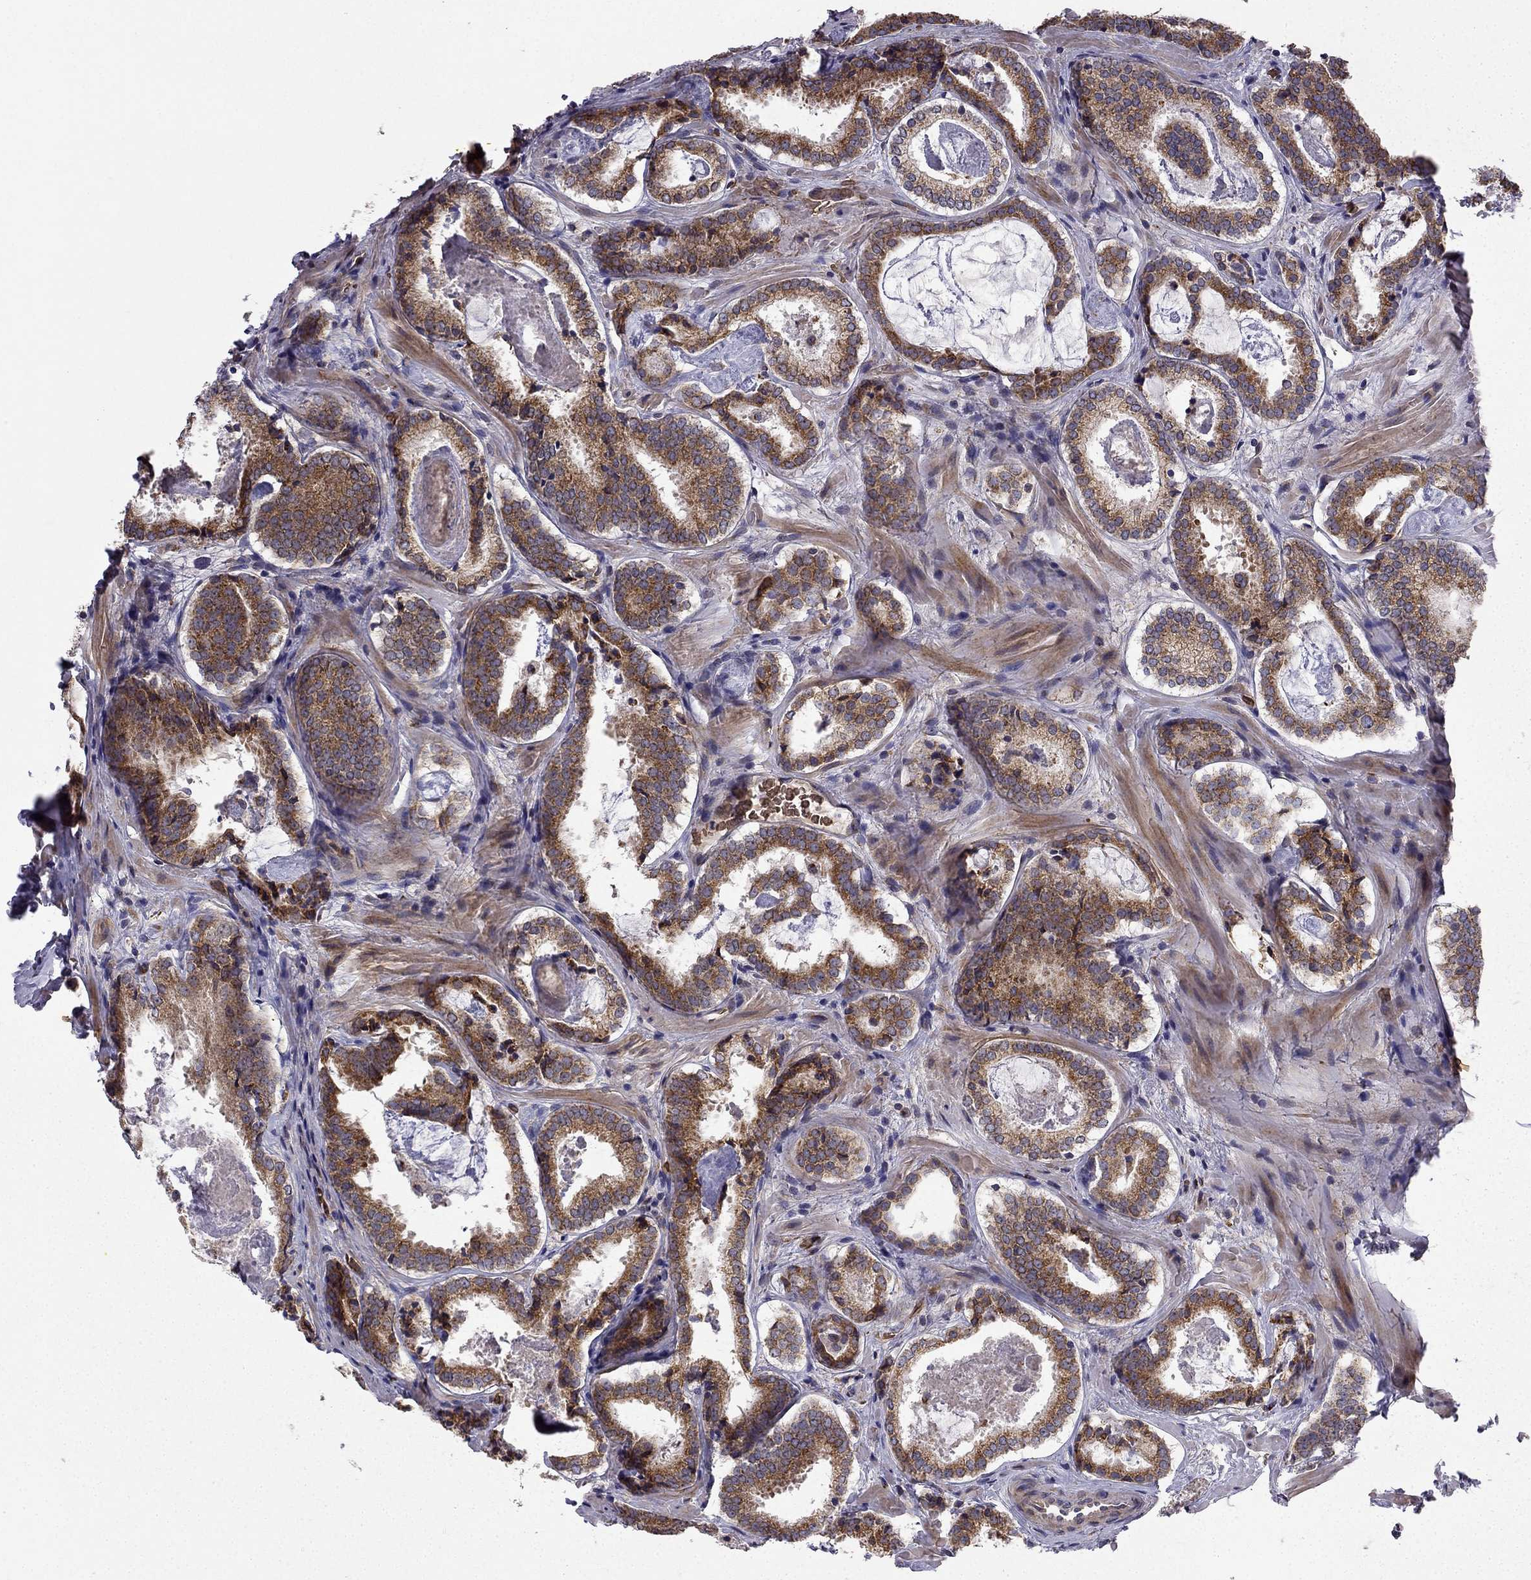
{"staining": {"intensity": "strong", "quantity": ">75%", "location": "cytoplasmic/membranous"}, "tissue": "prostate cancer", "cell_type": "Tumor cells", "image_type": "cancer", "snomed": [{"axis": "morphology", "description": "Adenocarcinoma, NOS"}, {"axis": "morphology", "description": "Adenocarcinoma, High grade"}, {"axis": "topography", "description": "Prostate"}], "caption": "The micrograph reveals immunohistochemical staining of prostate cancer. There is strong cytoplasmic/membranous expression is identified in approximately >75% of tumor cells. (DAB (3,3'-diaminobenzidine) IHC with brightfield microscopy, high magnification).", "gene": "B4GALT7", "patient": {"sex": "male", "age": 62}}